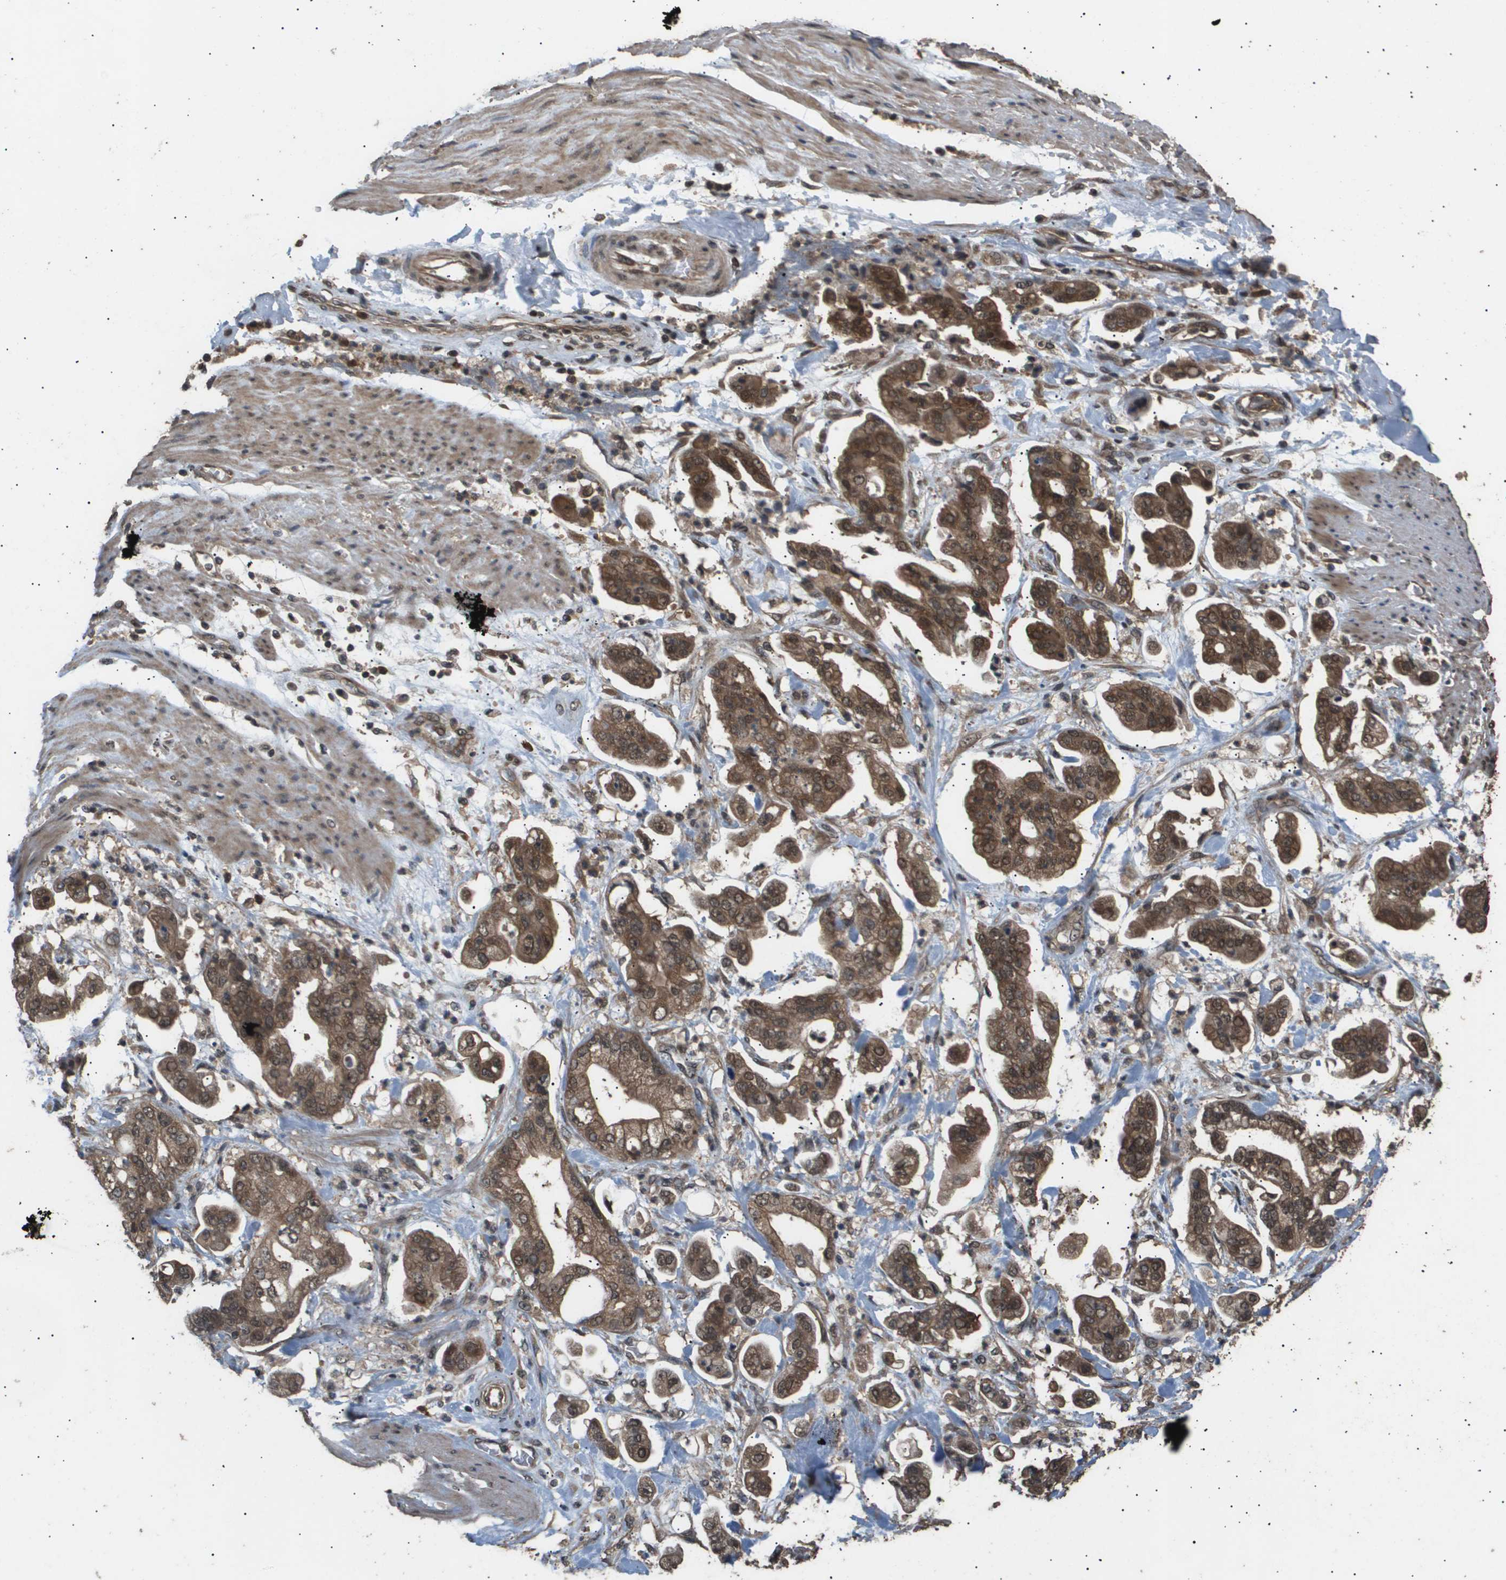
{"staining": {"intensity": "moderate", "quantity": ">75%", "location": "cytoplasmic/membranous,nuclear"}, "tissue": "stomach cancer", "cell_type": "Tumor cells", "image_type": "cancer", "snomed": [{"axis": "morphology", "description": "Adenocarcinoma, NOS"}, {"axis": "topography", "description": "Stomach"}], "caption": "A high-resolution photomicrograph shows immunohistochemistry staining of stomach cancer, which displays moderate cytoplasmic/membranous and nuclear positivity in about >75% of tumor cells. (DAB IHC with brightfield microscopy, high magnification).", "gene": "ING1", "patient": {"sex": "male", "age": 62}}